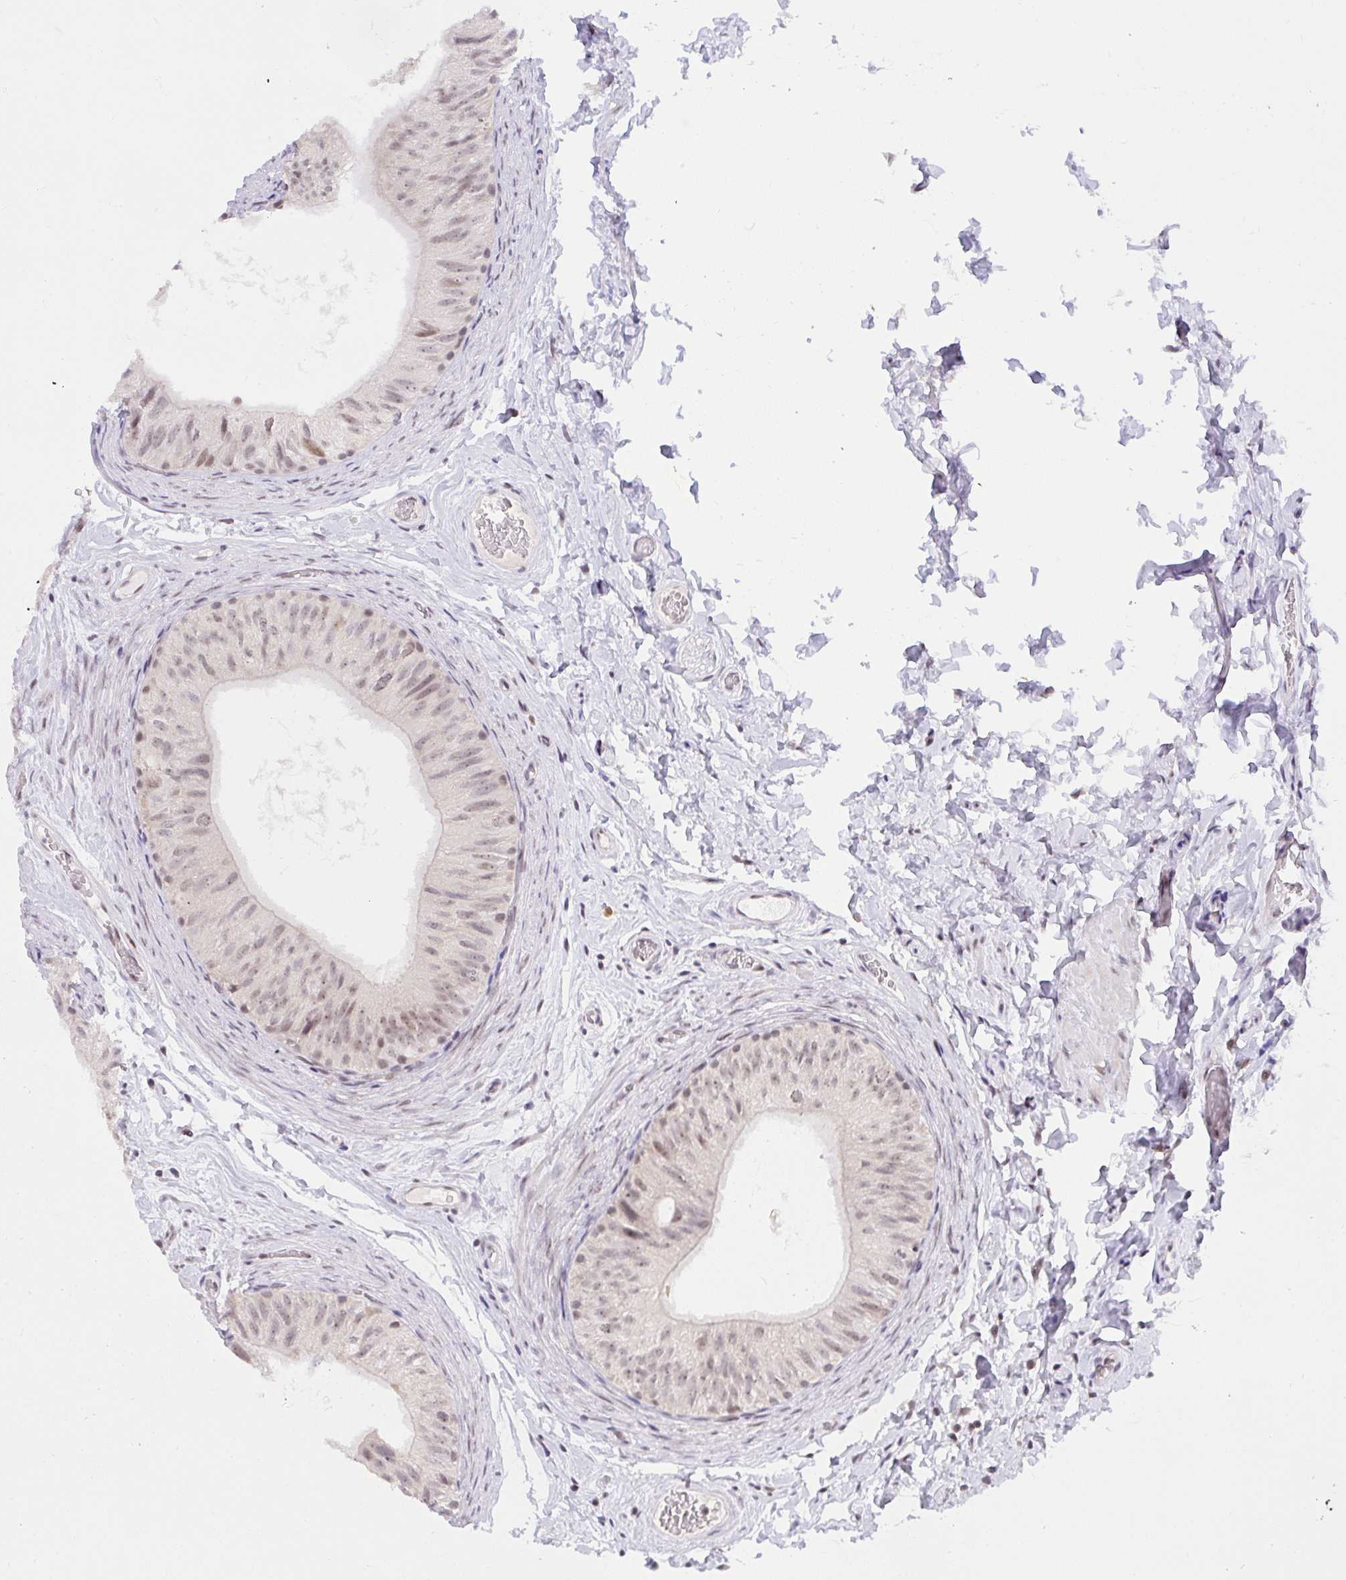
{"staining": {"intensity": "weak", "quantity": "25%-75%", "location": "nuclear"}, "tissue": "epididymis", "cell_type": "Glandular cells", "image_type": "normal", "snomed": [{"axis": "morphology", "description": "Normal tissue, NOS"}, {"axis": "topography", "description": "Epididymis, spermatic cord, NOS"}, {"axis": "topography", "description": "Epididymis"}], "caption": "Protein positivity by immunohistochemistry shows weak nuclear positivity in approximately 25%-75% of glandular cells in unremarkable epididymis.", "gene": "RFC4", "patient": {"sex": "male", "age": 31}}